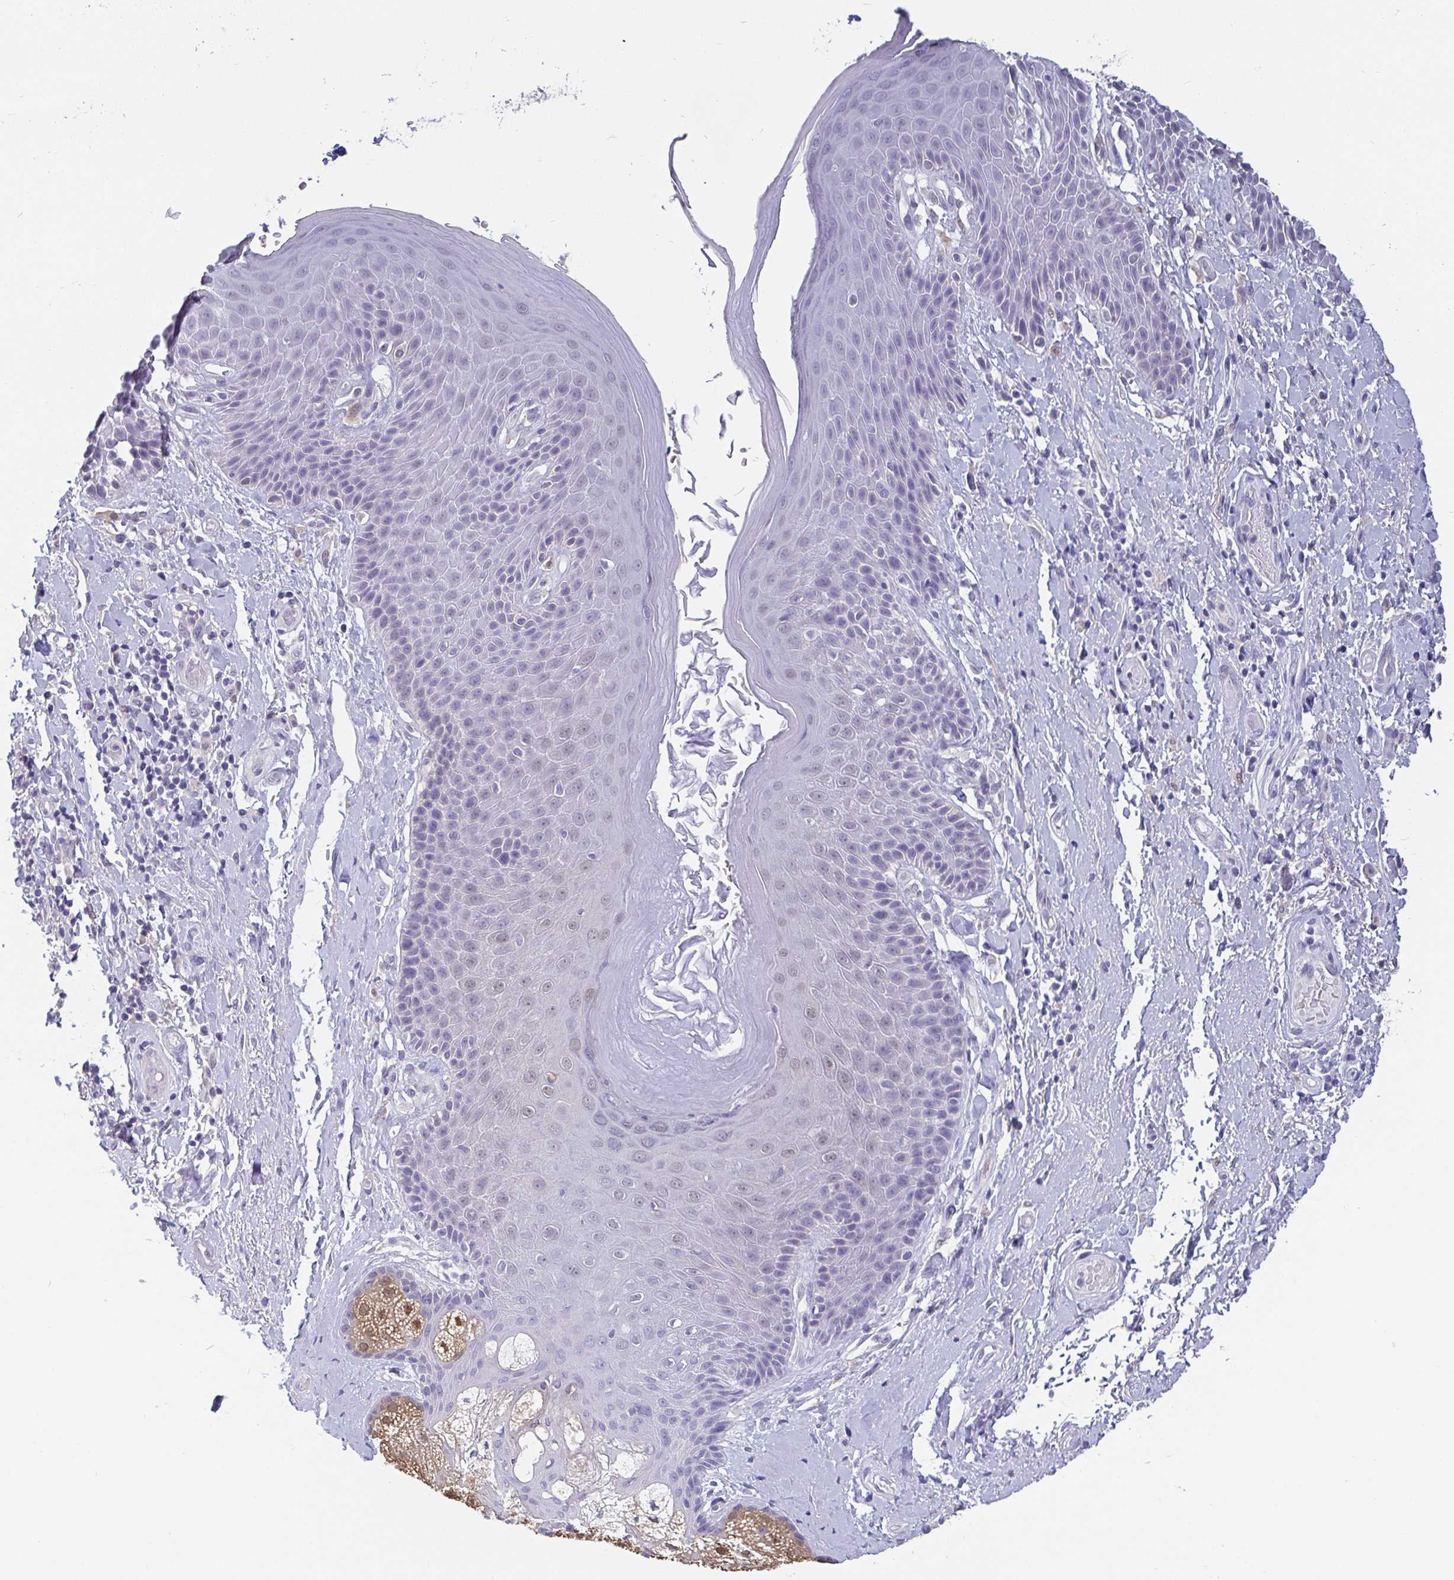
{"staining": {"intensity": "negative", "quantity": "none", "location": "none"}, "tissue": "skin", "cell_type": "Epidermal cells", "image_type": "normal", "snomed": [{"axis": "morphology", "description": "Normal tissue, NOS"}, {"axis": "topography", "description": "Anal"}, {"axis": "topography", "description": "Peripheral nerve tissue"}], "caption": "IHC micrograph of normal skin stained for a protein (brown), which displays no expression in epidermal cells.", "gene": "IDH1", "patient": {"sex": "male", "age": 51}}